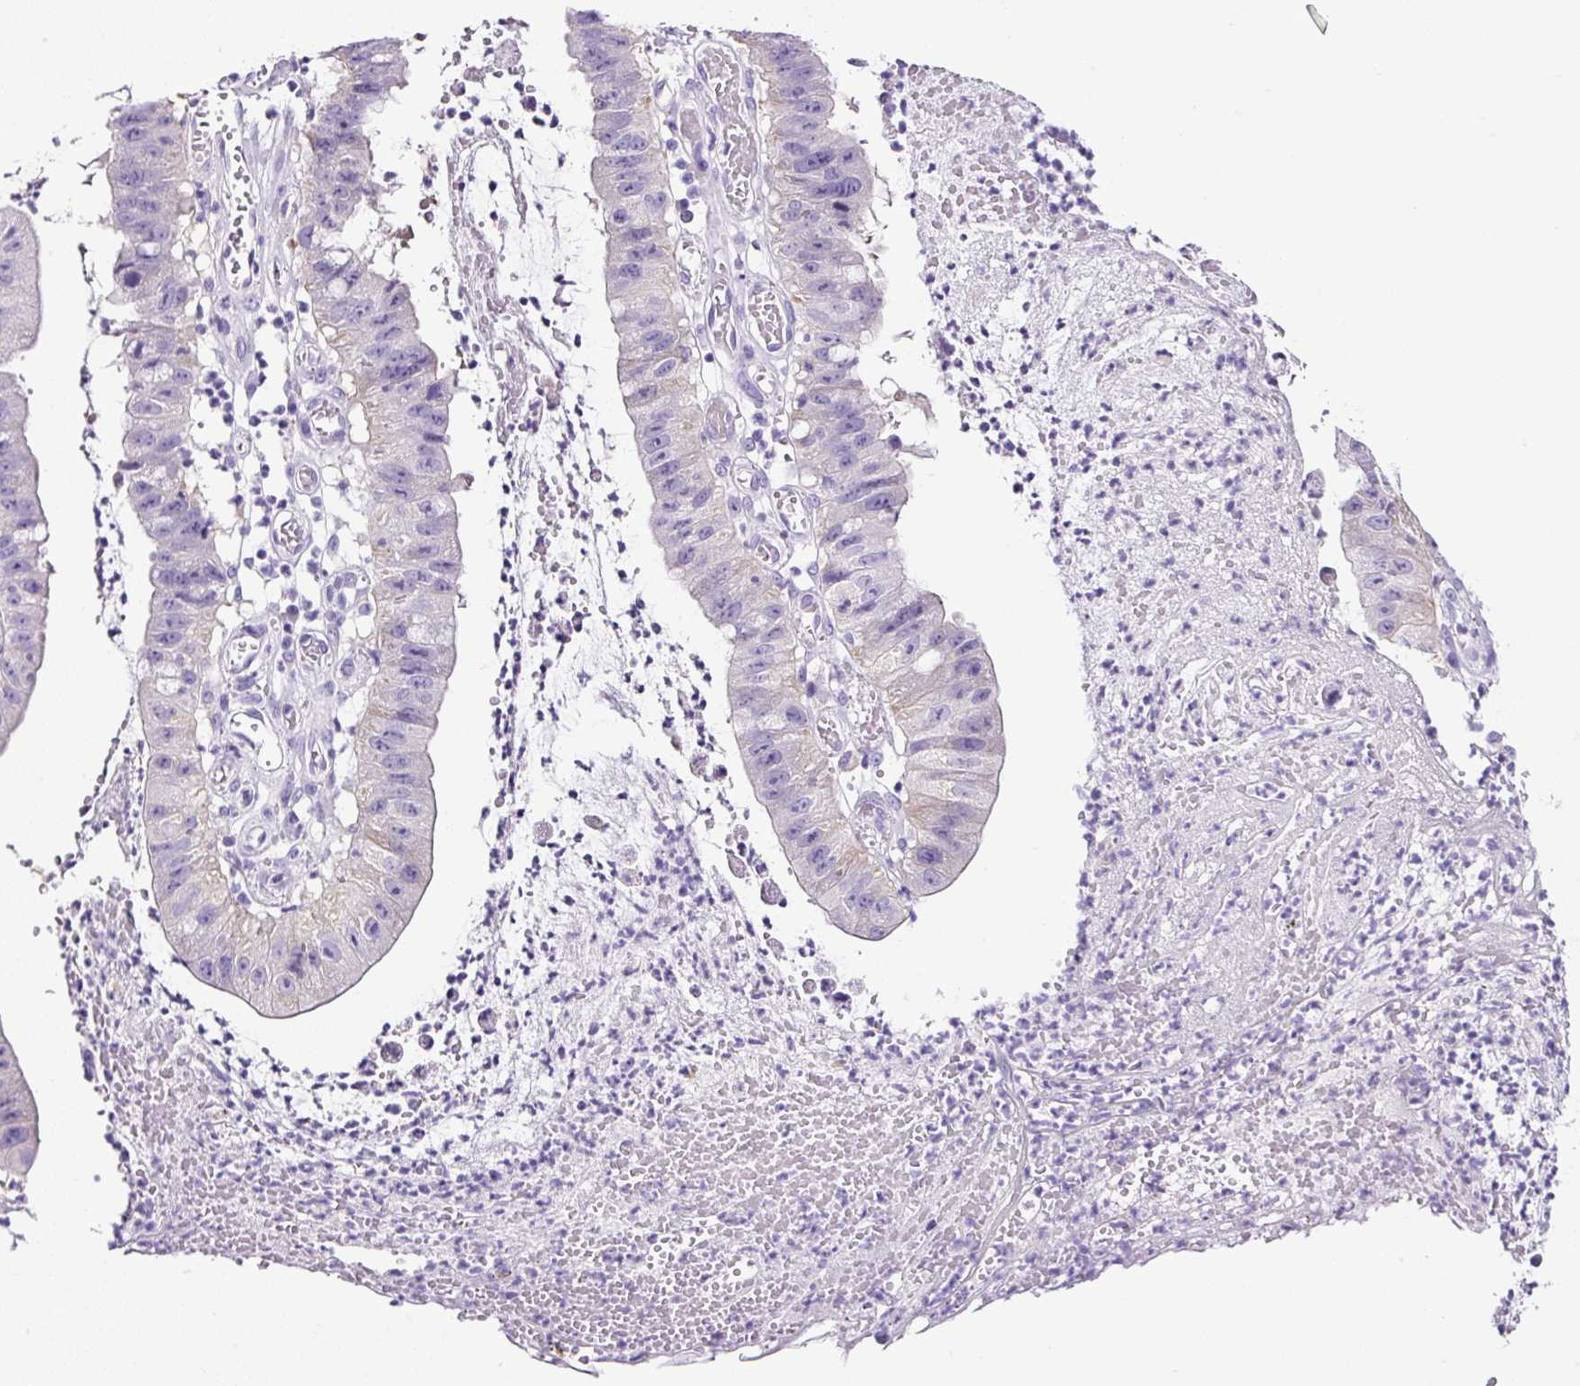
{"staining": {"intensity": "negative", "quantity": "none", "location": "none"}, "tissue": "stomach cancer", "cell_type": "Tumor cells", "image_type": "cancer", "snomed": [{"axis": "morphology", "description": "Adenocarcinoma, NOS"}, {"axis": "topography", "description": "Stomach"}], "caption": "There is no significant expression in tumor cells of stomach adenocarcinoma.", "gene": "SP8", "patient": {"sex": "male", "age": 59}}